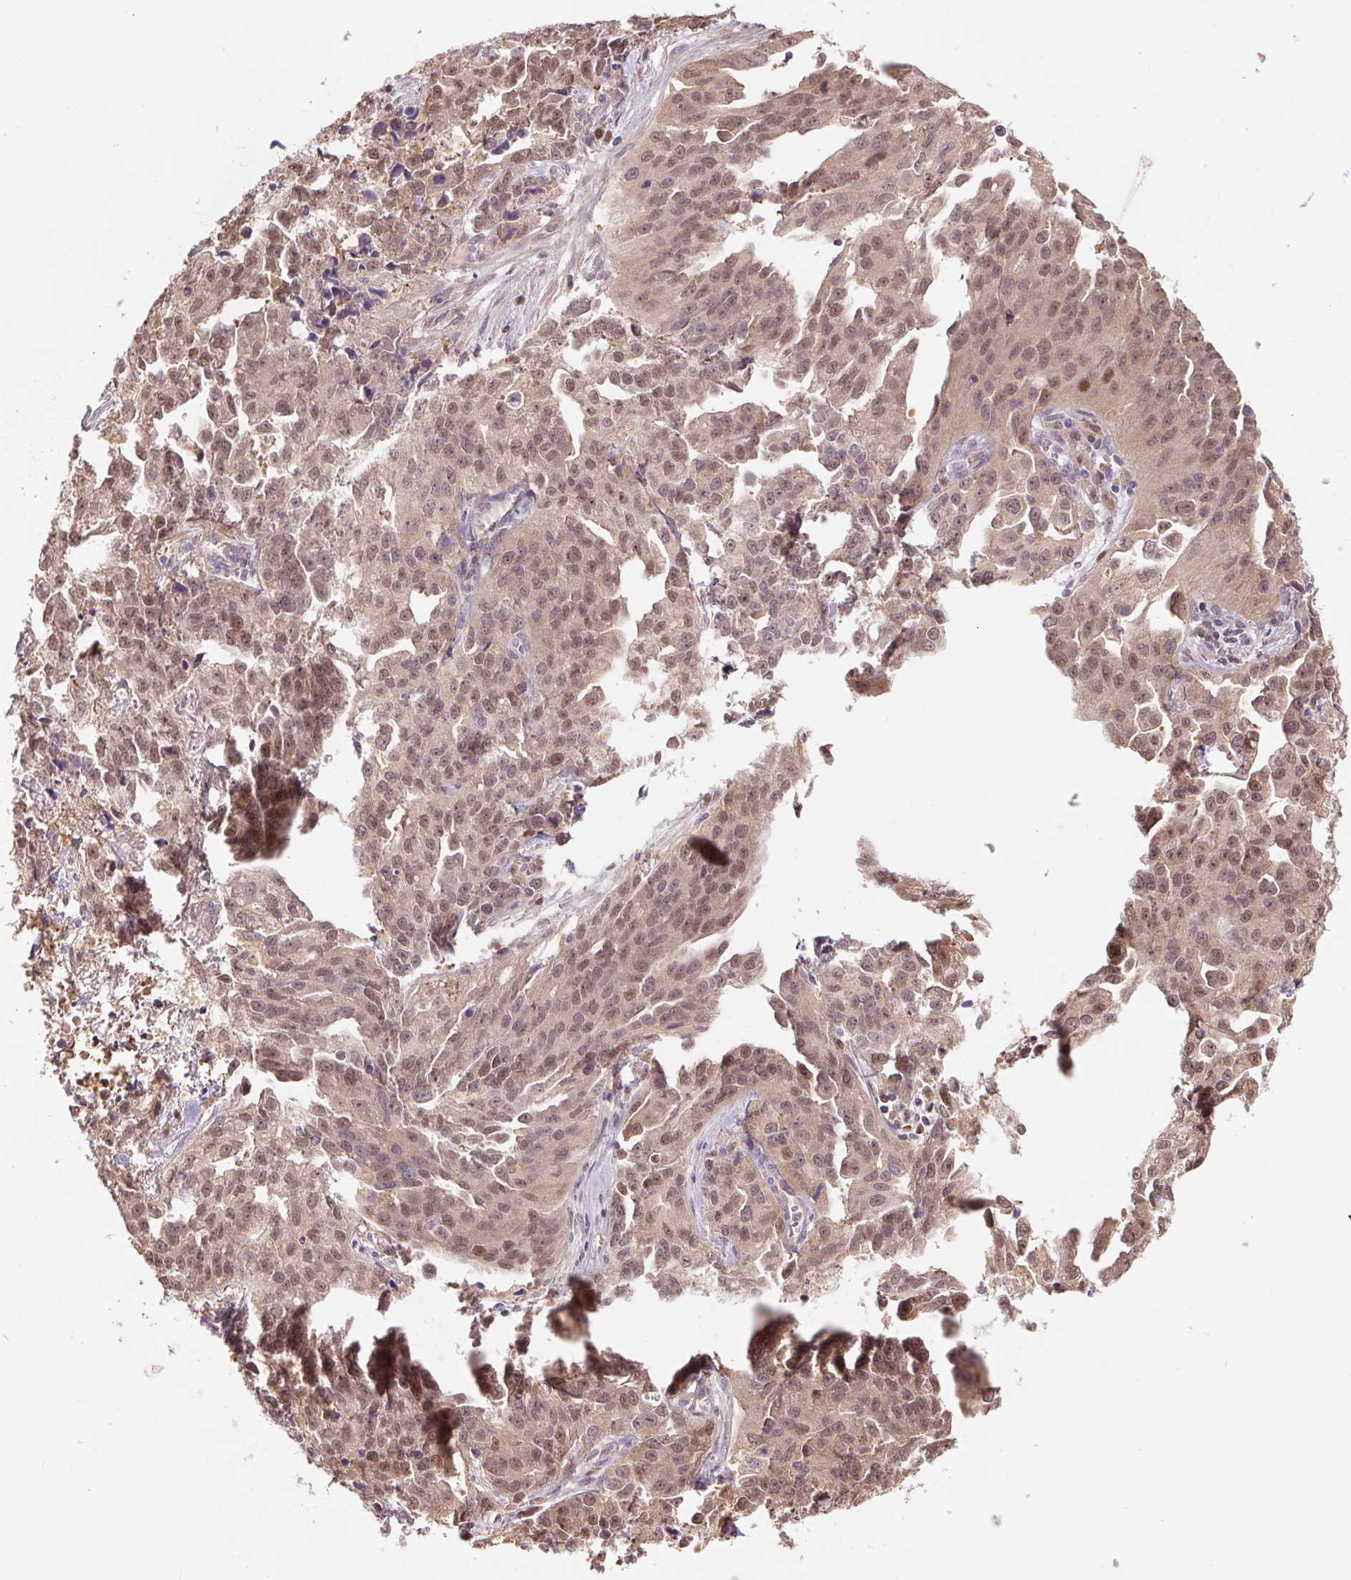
{"staining": {"intensity": "weak", "quantity": ">75%", "location": "cytoplasmic/membranous,nuclear"}, "tissue": "ovarian cancer", "cell_type": "Tumor cells", "image_type": "cancer", "snomed": [{"axis": "morphology", "description": "Cystadenocarcinoma, serous, NOS"}, {"axis": "topography", "description": "Ovary"}], "caption": "Immunohistochemistry histopathology image of serous cystadenocarcinoma (ovarian) stained for a protein (brown), which demonstrates low levels of weak cytoplasmic/membranous and nuclear staining in about >75% of tumor cells.", "gene": "RRM1", "patient": {"sex": "female", "age": 75}}